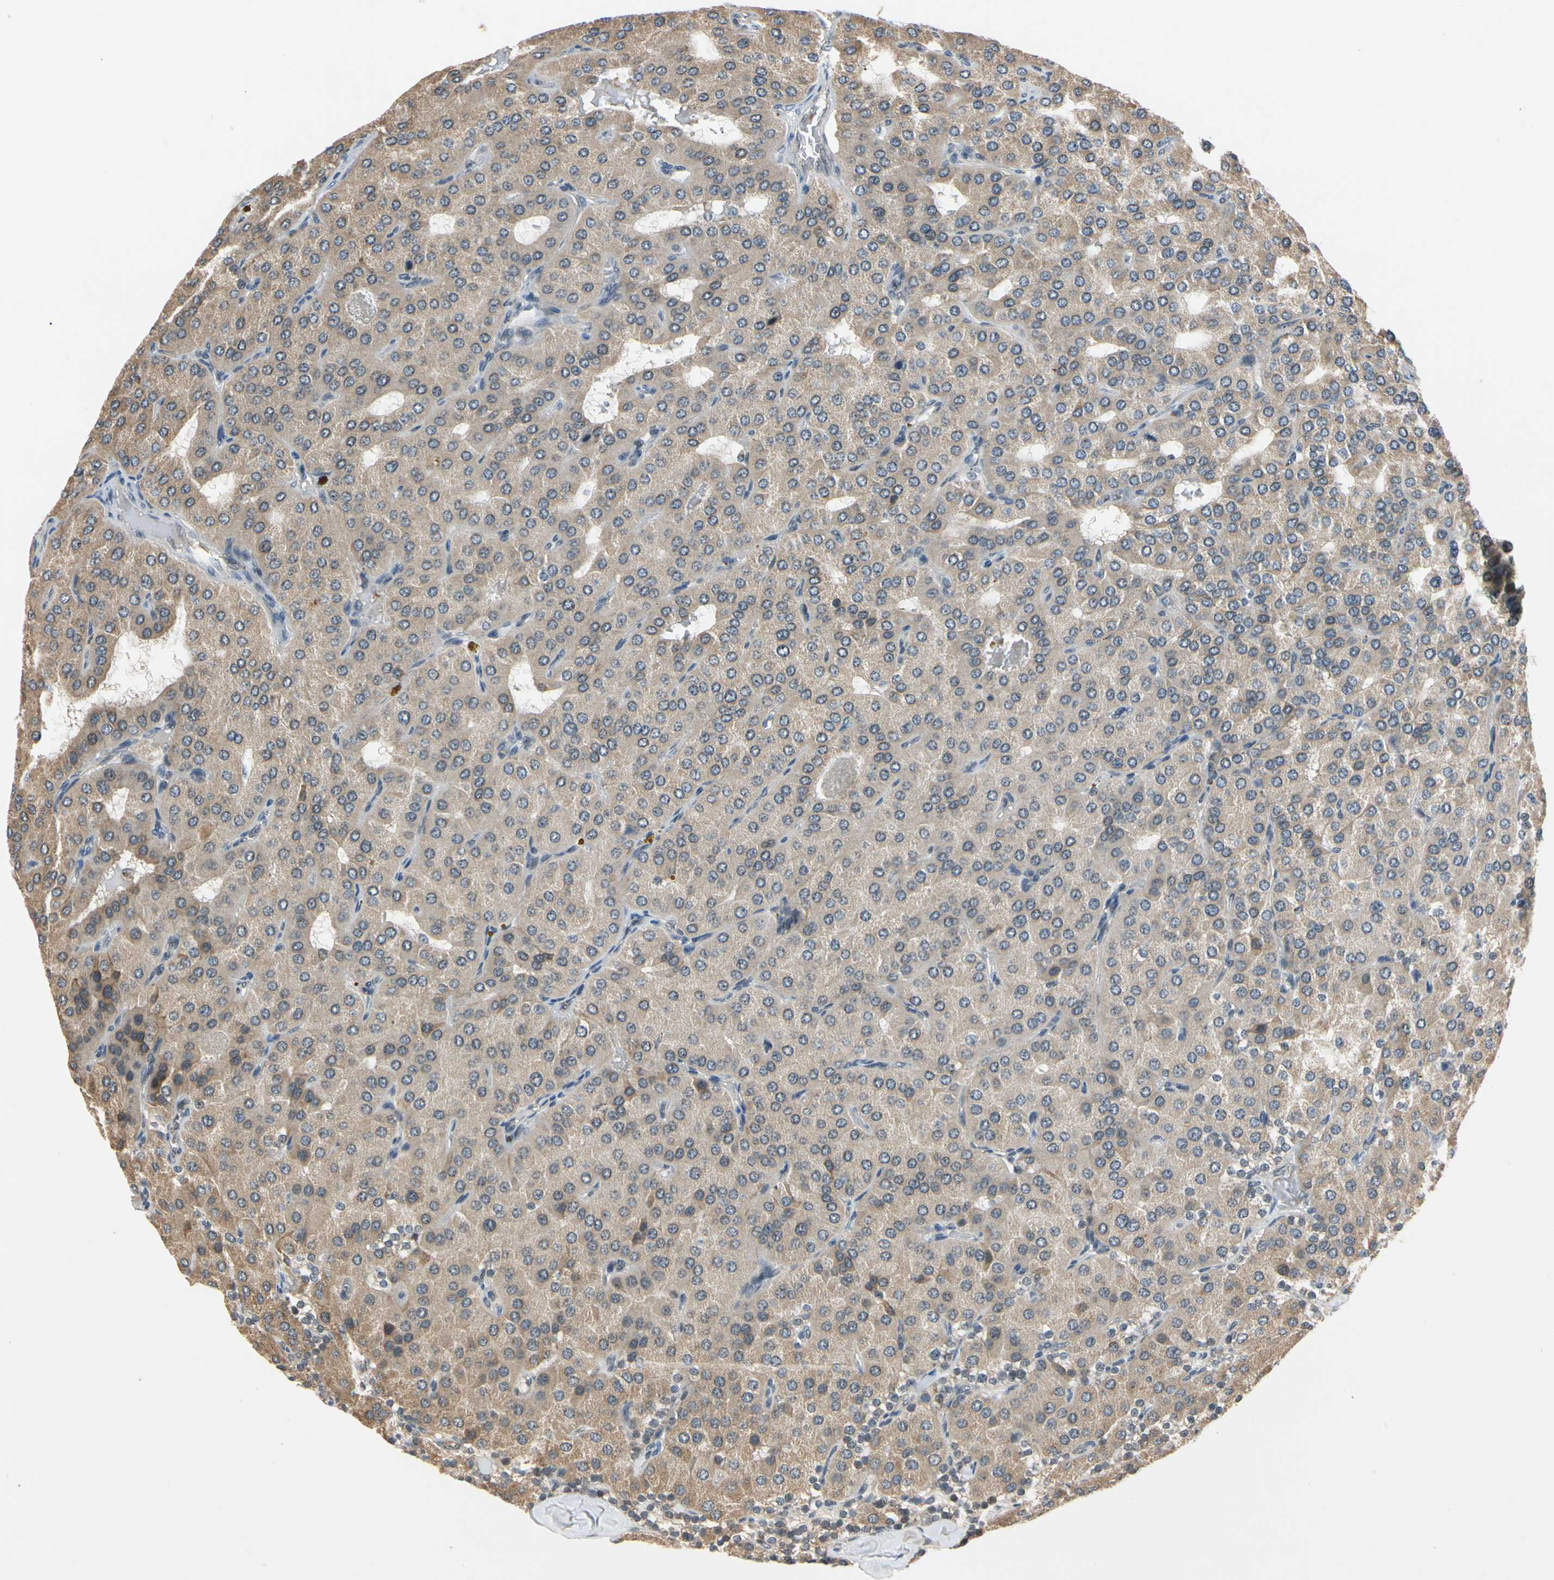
{"staining": {"intensity": "negative", "quantity": "none", "location": "none"}, "tissue": "parathyroid gland", "cell_type": "Glandular cells", "image_type": "normal", "snomed": [{"axis": "morphology", "description": "Normal tissue, NOS"}, {"axis": "morphology", "description": "Adenoma, NOS"}, {"axis": "topography", "description": "Parathyroid gland"}], "caption": "A high-resolution micrograph shows immunohistochemistry (IHC) staining of benign parathyroid gland, which demonstrates no significant positivity in glandular cells.", "gene": "RIOX2", "patient": {"sex": "female", "age": 86}}